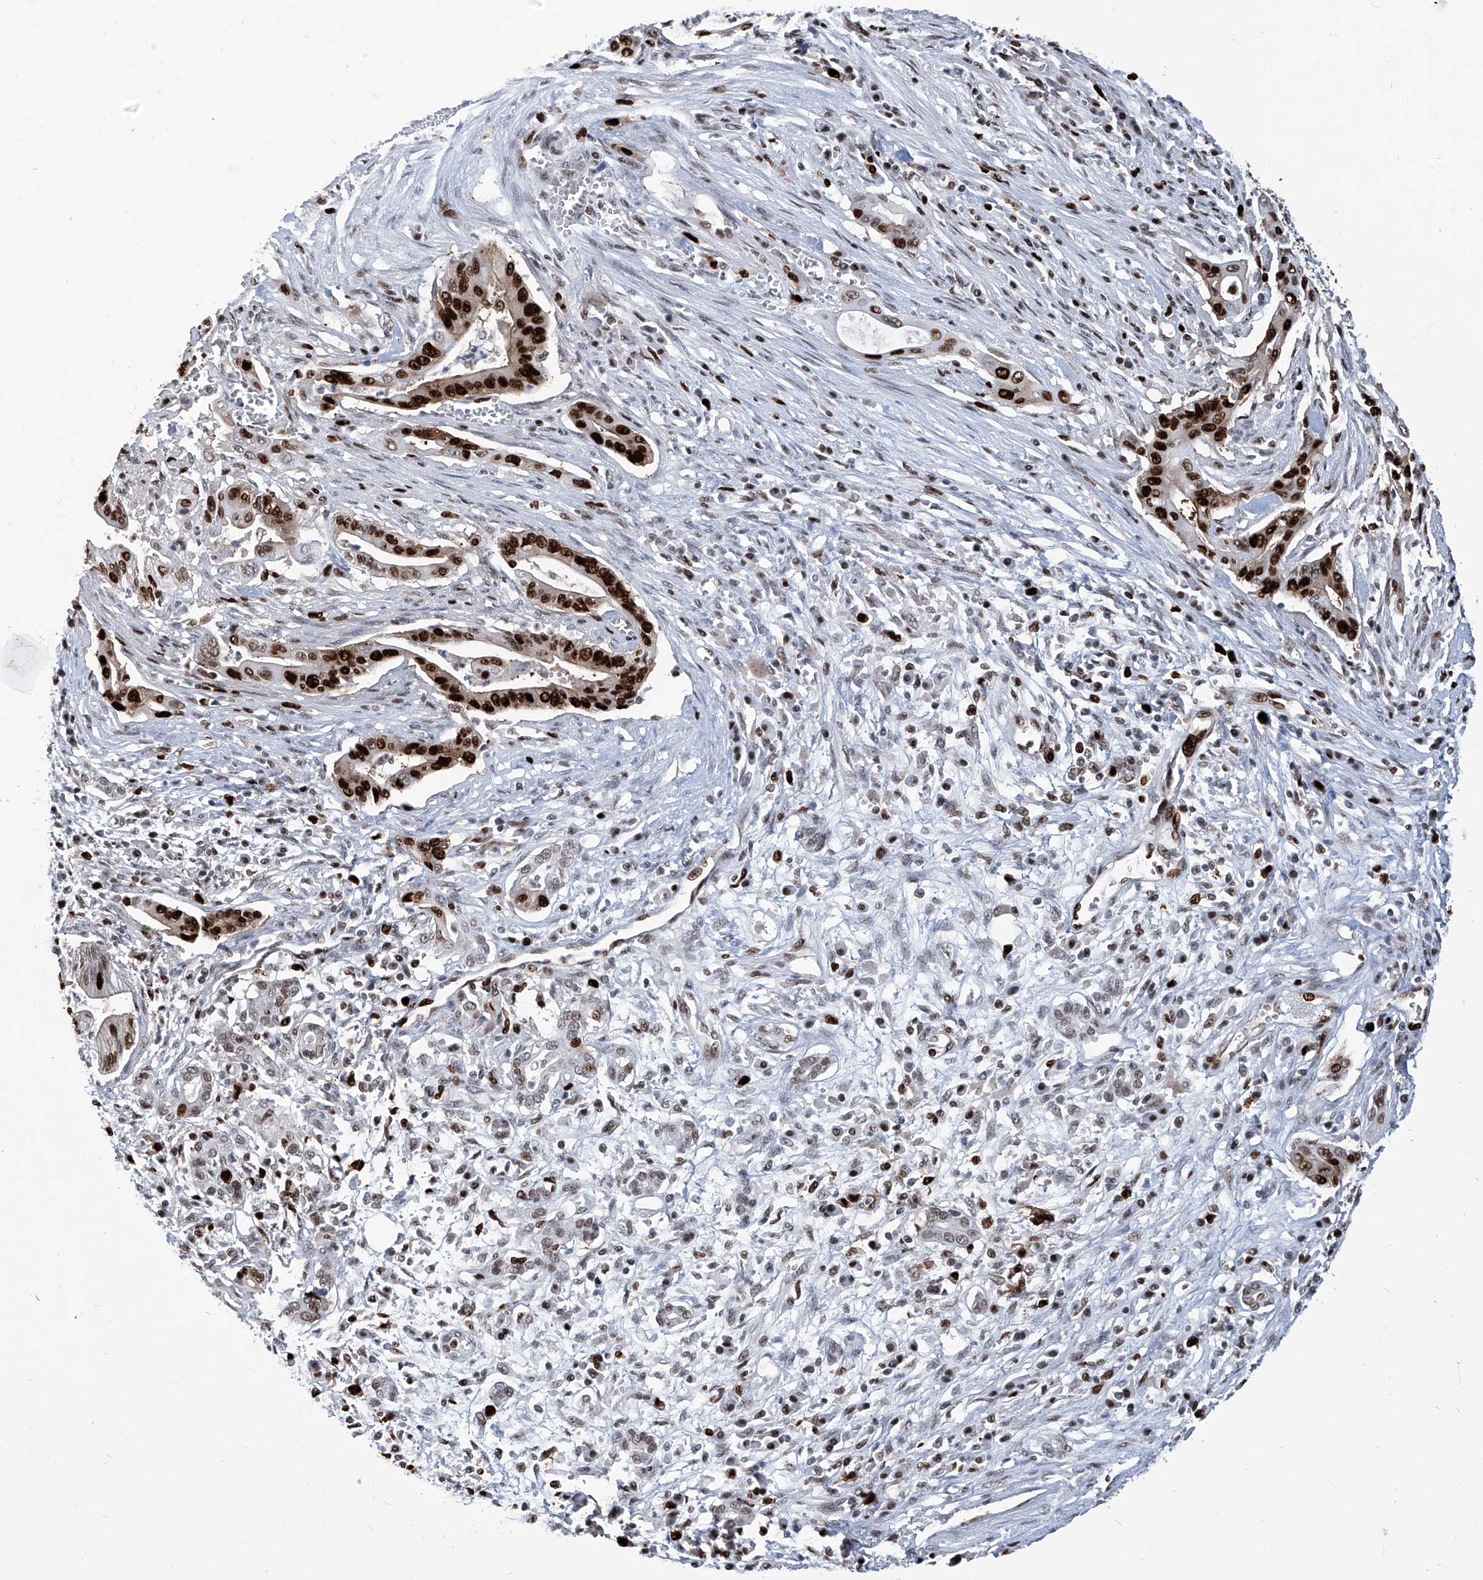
{"staining": {"intensity": "strong", "quantity": ">75%", "location": "nuclear"}, "tissue": "pancreatic cancer", "cell_type": "Tumor cells", "image_type": "cancer", "snomed": [{"axis": "morphology", "description": "Adenocarcinoma, NOS"}, {"axis": "topography", "description": "Pancreas"}], "caption": "Protein staining of pancreatic adenocarcinoma tissue exhibits strong nuclear positivity in about >75% of tumor cells.", "gene": "PCNA", "patient": {"sex": "male", "age": 58}}